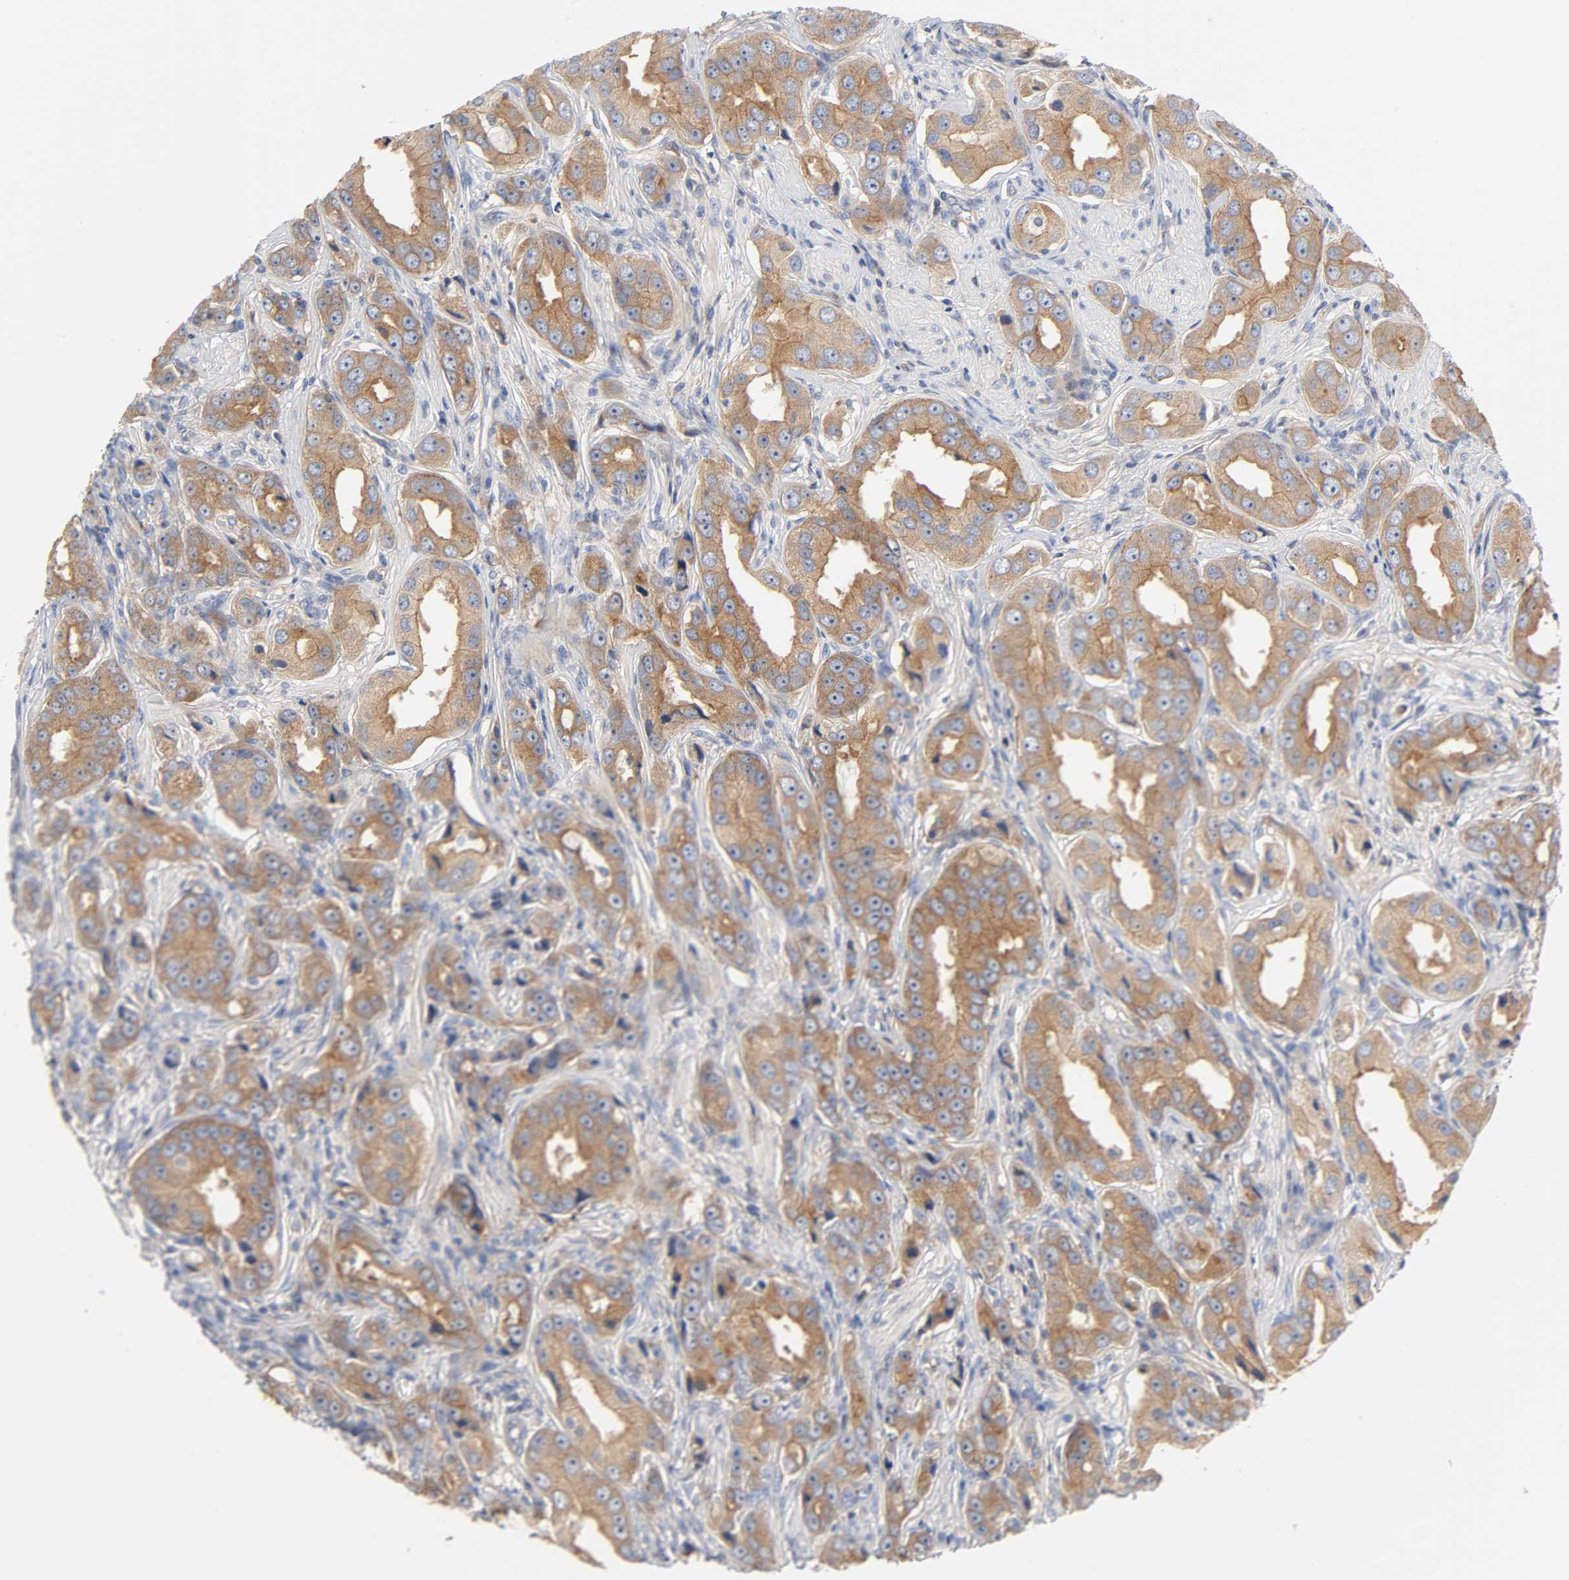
{"staining": {"intensity": "moderate", "quantity": ">75%", "location": "cytoplasmic/membranous"}, "tissue": "prostate cancer", "cell_type": "Tumor cells", "image_type": "cancer", "snomed": [{"axis": "morphology", "description": "Adenocarcinoma, Medium grade"}, {"axis": "topography", "description": "Prostate"}], "caption": "About >75% of tumor cells in adenocarcinoma (medium-grade) (prostate) demonstrate moderate cytoplasmic/membranous protein expression as visualized by brown immunohistochemical staining.", "gene": "SRC", "patient": {"sex": "male", "age": 53}}